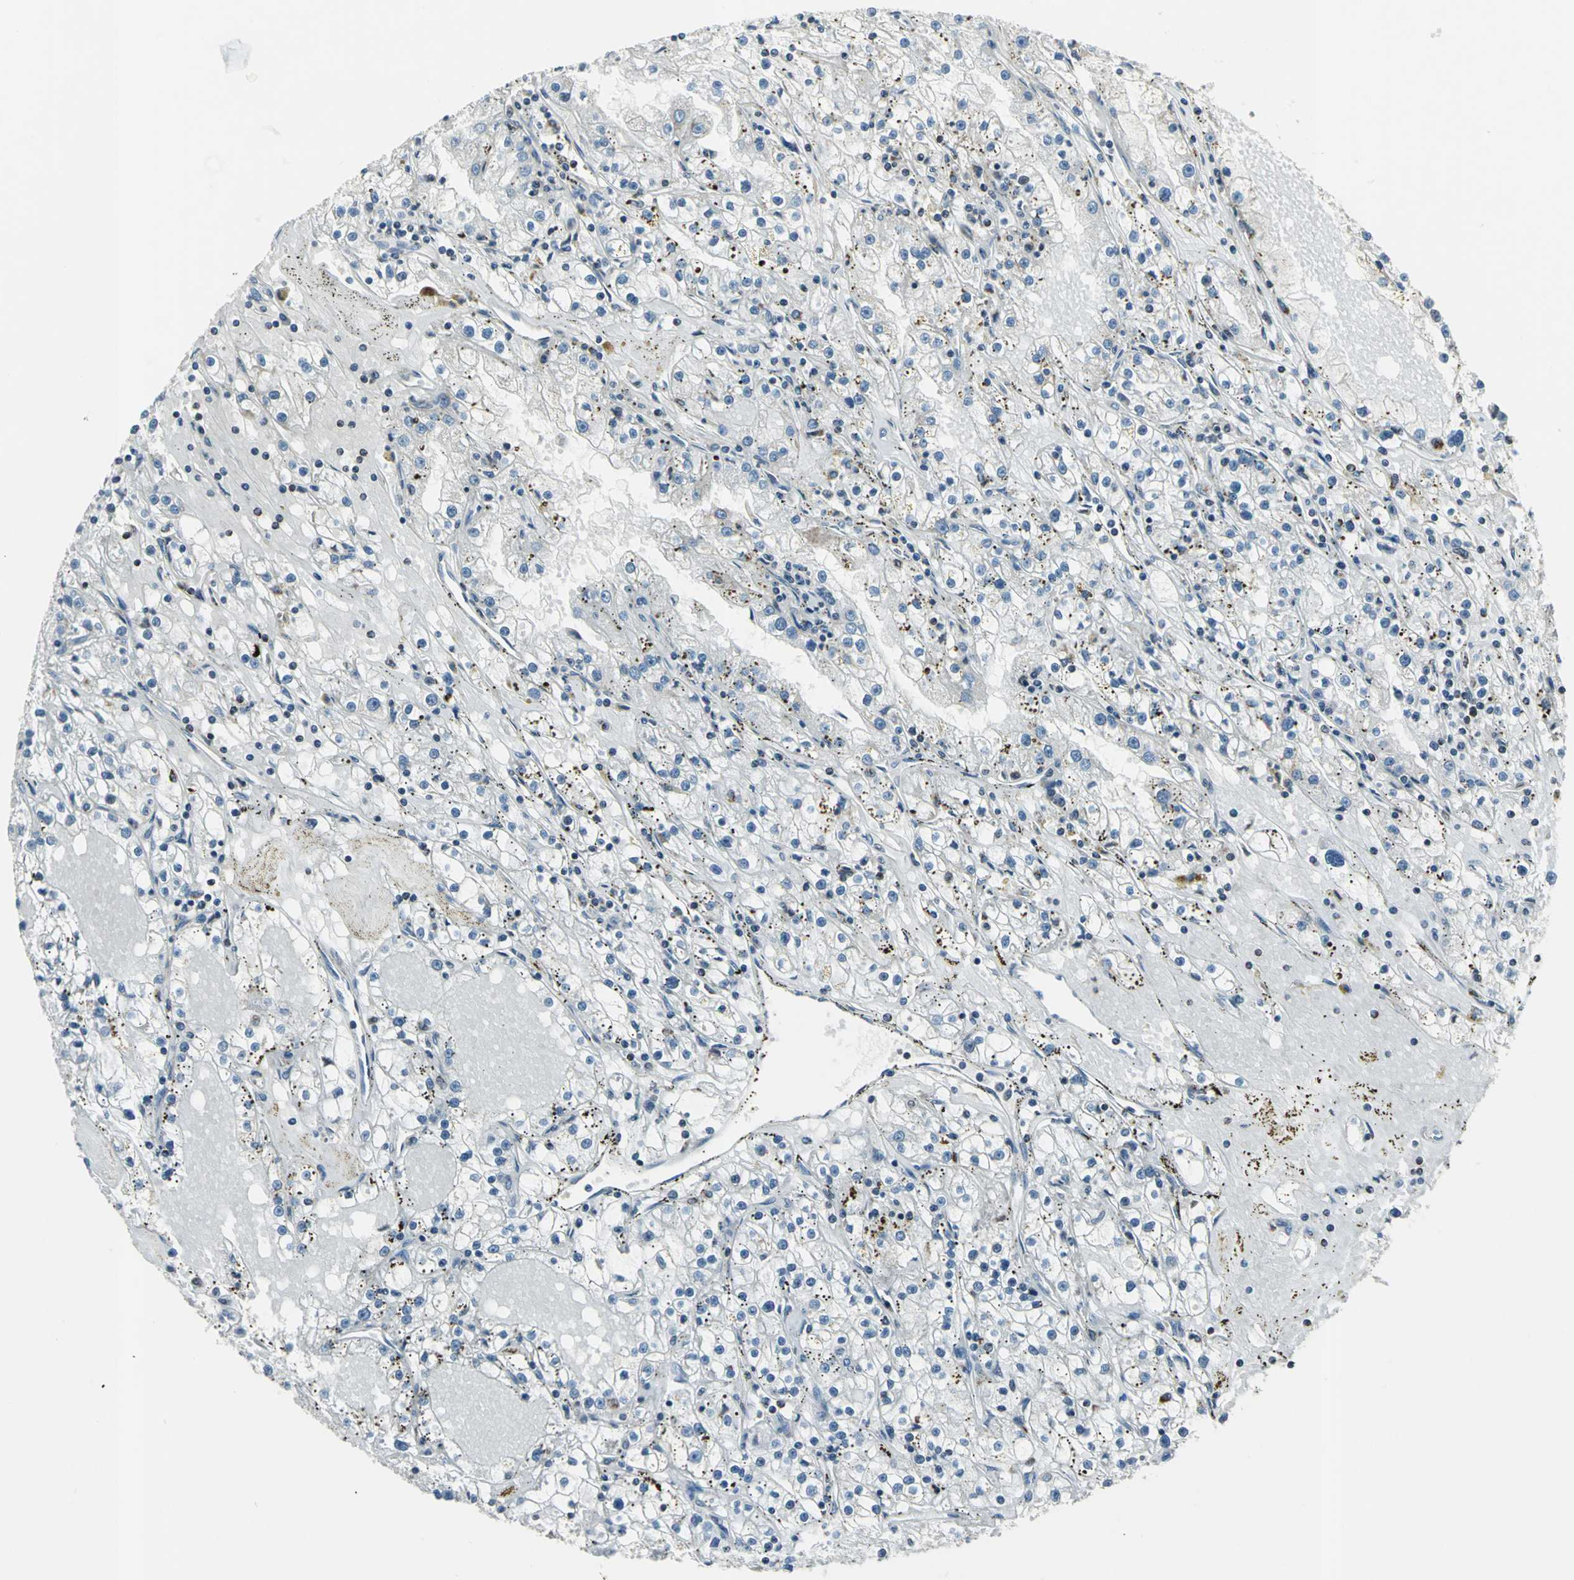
{"staining": {"intensity": "negative", "quantity": "none", "location": "none"}, "tissue": "renal cancer", "cell_type": "Tumor cells", "image_type": "cancer", "snomed": [{"axis": "morphology", "description": "Adenocarcinoma, NOS"}, {"axis": "topography", "description": "Kidney"}], "caption": "Immunohistochemistry photomicrograph of neoplastic tissue: renal cancer stained with DAB reveals no significant protein expression in tumor cells.", "gene": "USP40", "patient": {"sex": "male", "age": 56}}